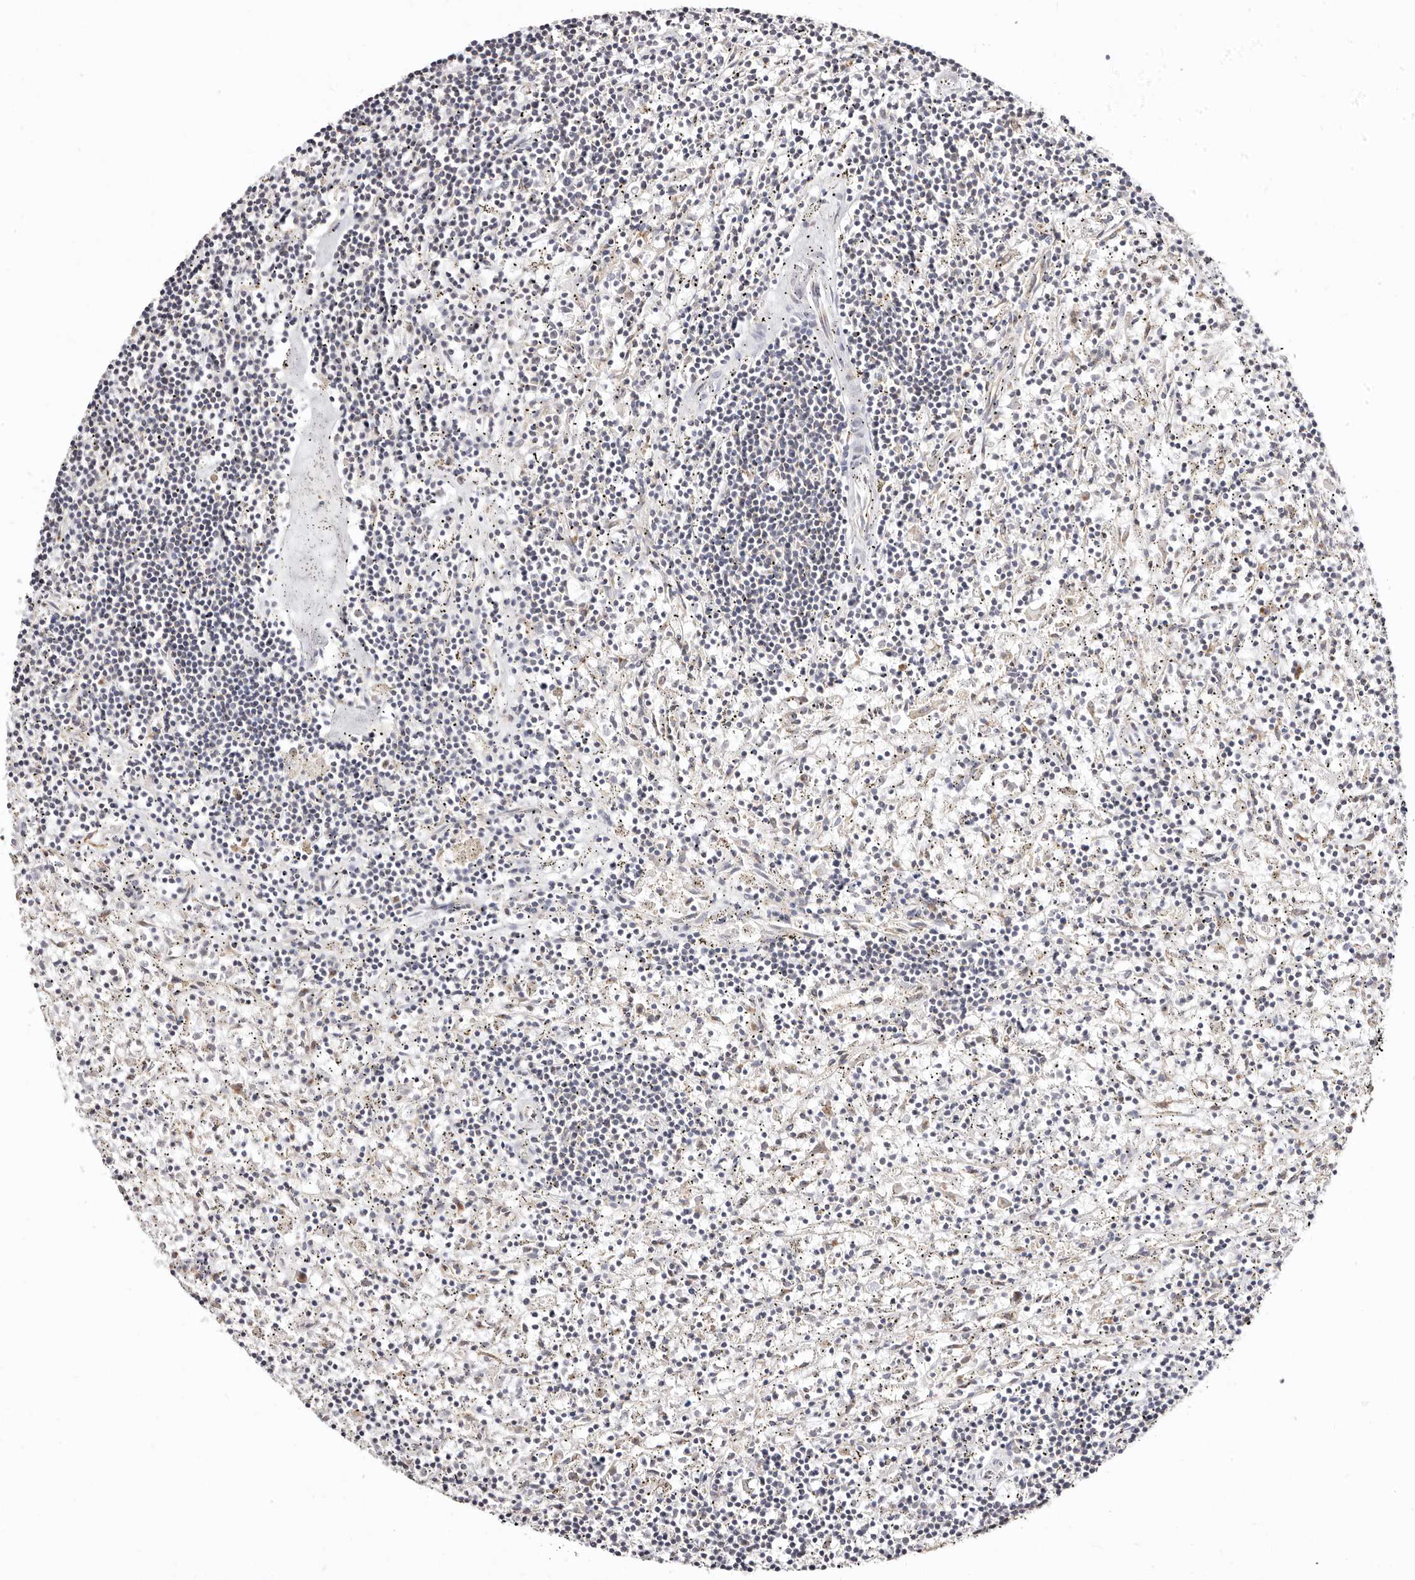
{"staining": {"intensity": "negative", "quantity": "none", "location": "none"}, "tissue": "lymphoma", "cell_type": "Tumor cells", "image_type": "cancer", "snomed": [{"axis": "morphology", "description": "Malignant lymphoma, non-Hodgkin's type, Low grade"}, {"axis": "topography", "description": "Spleen"}], "caption": "This is an immunohistochemistry (IHC) histopathology image of low-grade malignant lymphoma, non-Hodgkin's type. There is no staining in tumor cells.", "gene": "MAPK6", "patient": {"sex": "male", "age": 76}}